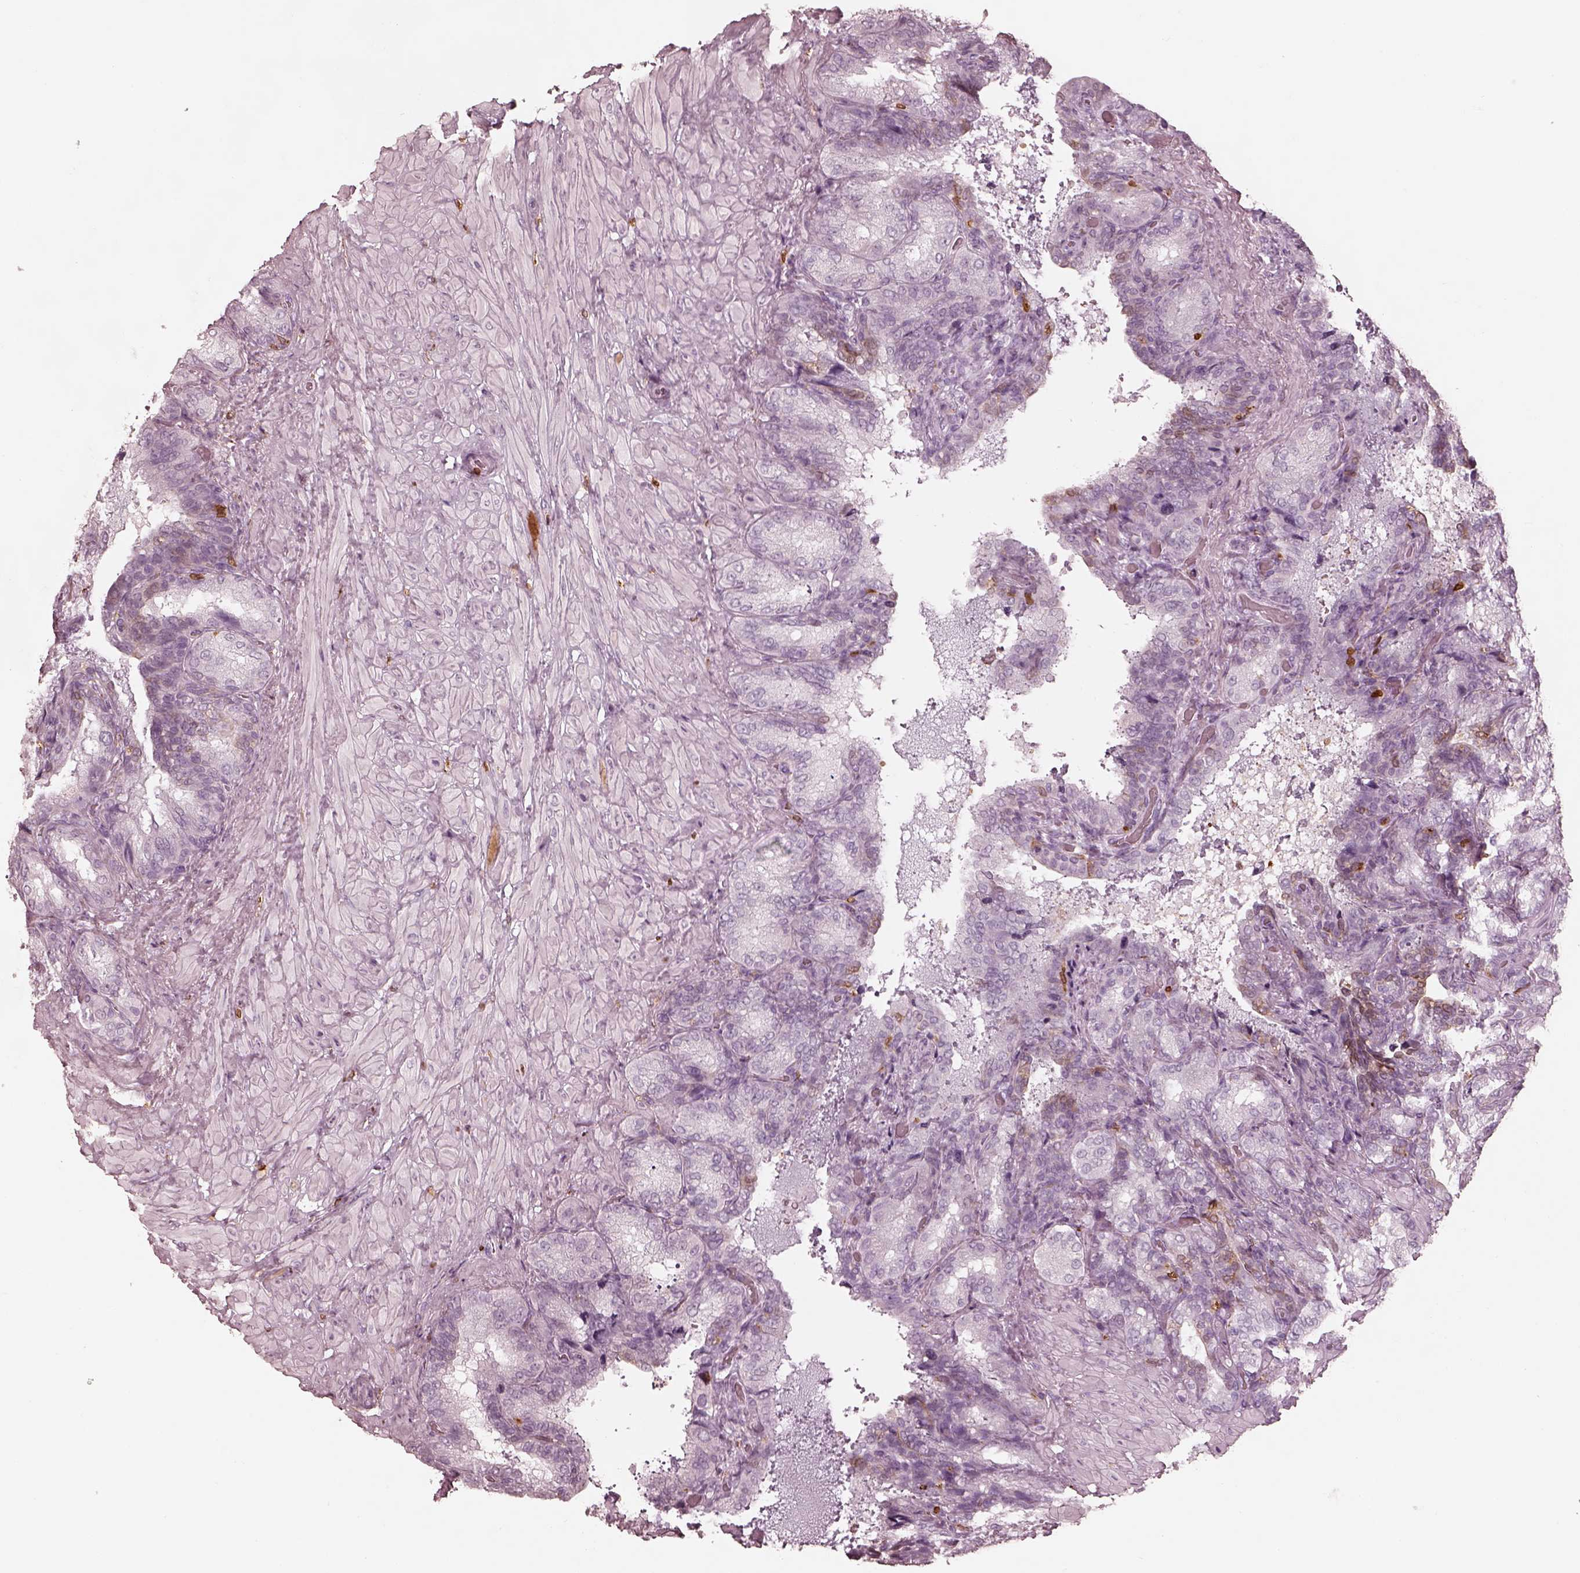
{"staining": {"intensity": "moderate", "quantity": "<25%", "location": "cytoplasmic/membranous,nuclear"}, "tissue": "seminal vesicle", "cell_type": "Glandular cells", "image_type": "normal", "snomed": [{"axis": "morphology", "description": "Normal tissue, NOS"}, {"axis": "topography", "description": "Seminal veicle"}], "caption": "Seminal vesicle was stained to show a protein in brown. There is low levels of moderate cytoplasmic/membranous,nuclear staining in approximately <25% of glandular cells. The staining is performed using DAB brown chromogen to label protein expression. The nuclei are counter-stained blue using hematoxylin.", "gene": "ALOX5", "patient": {"sex": "male", "age": 68}}